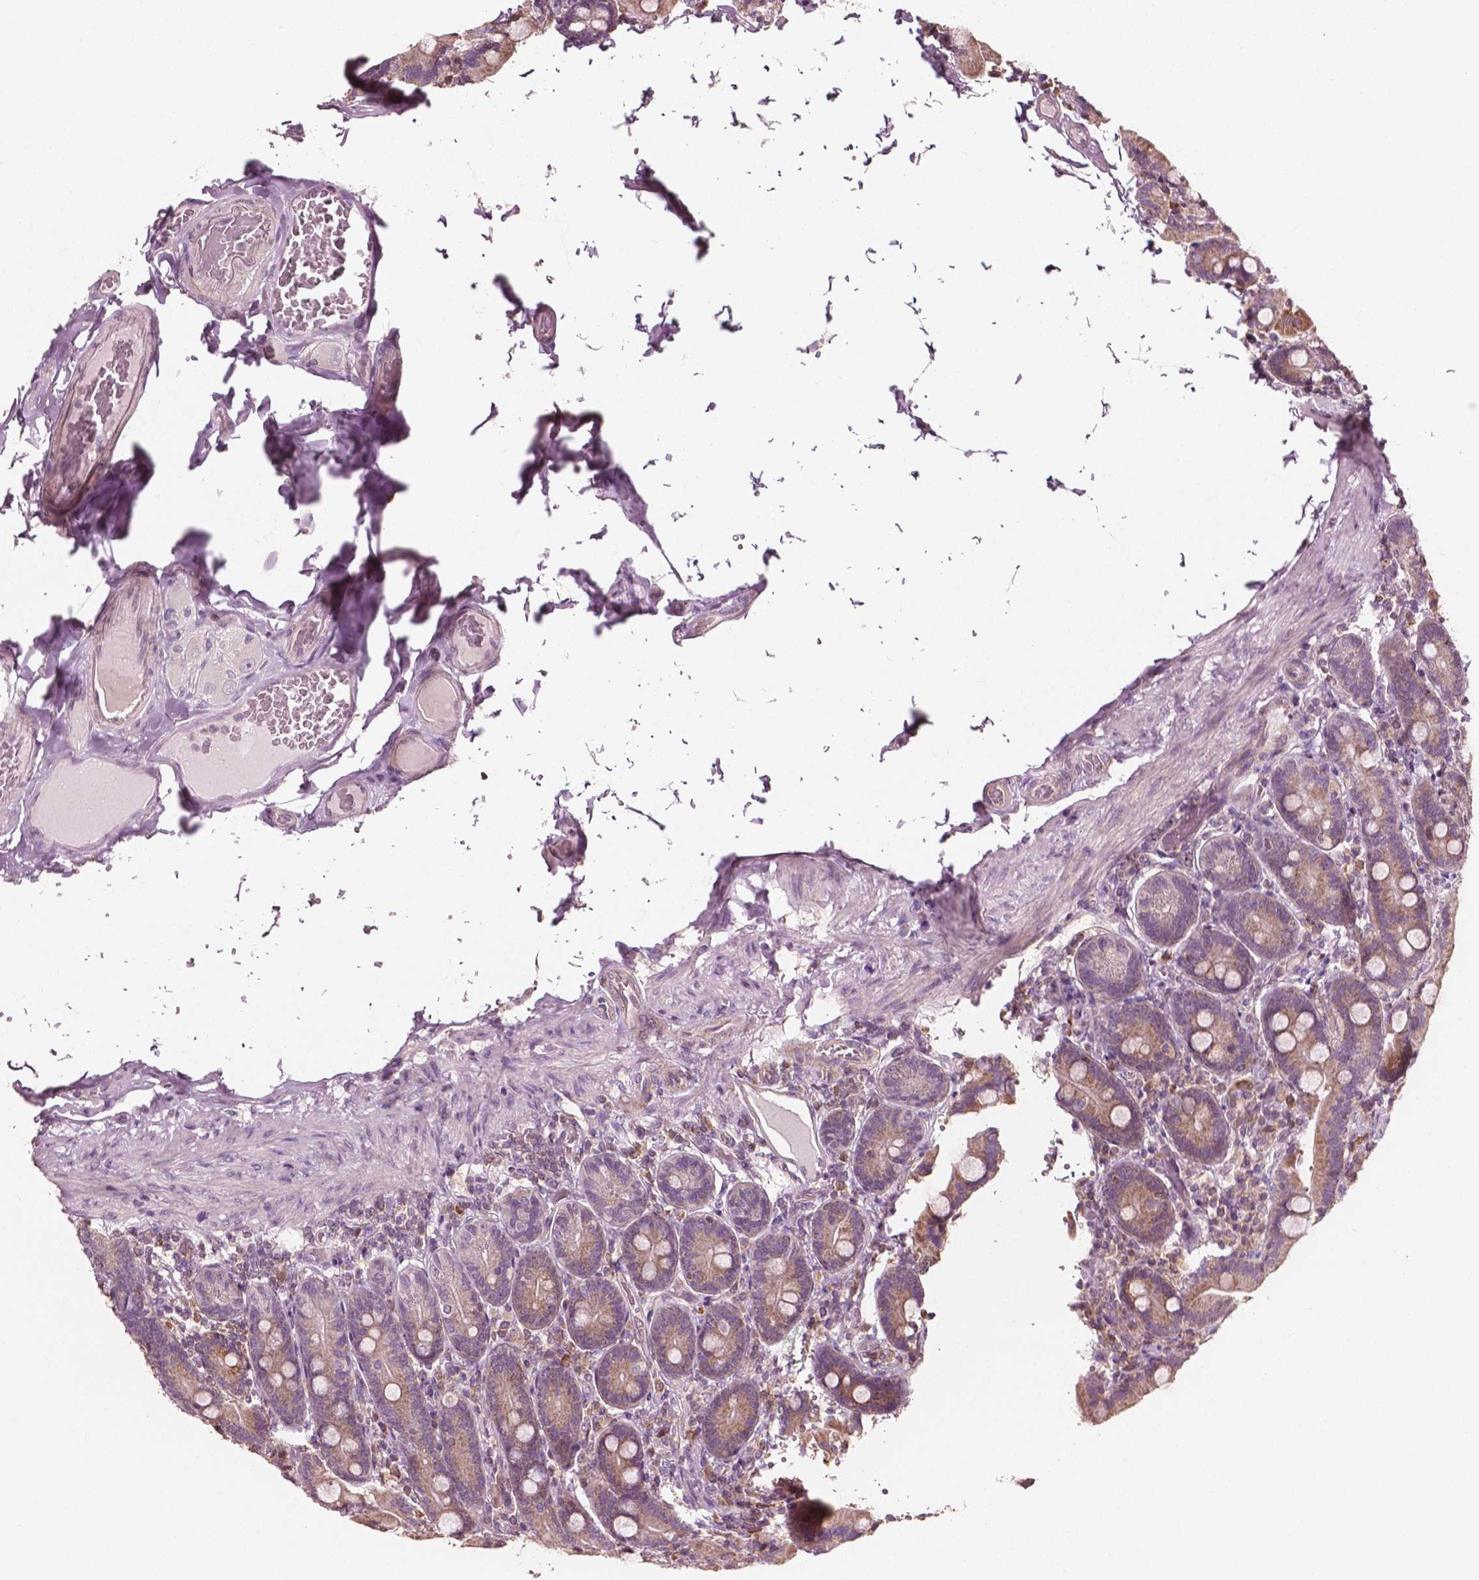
{"staining": {"intensity": "moderate", "quantity": ">75%", "location": "cytoplasmic/membranous"}, "tissue": "duodenum", "cell_type": "Glandular cells", "image_type": "normal", "snomed": [{"axis": "morphology", "description": "Normal tissue, NOS"}, {"axis": "topography", "description": "Duodenum"}], "caption": "Immunohistochemical staining of benign duodenum displays >75% levels of moderate cytoplasmic/membranous protein expression in approximately >75% of glandular cells. (brown staining indicates protein expression, while blue staining denotes nuclei).", "gene": "MCL1", "patient": {"sex": "female", "age": 62}}